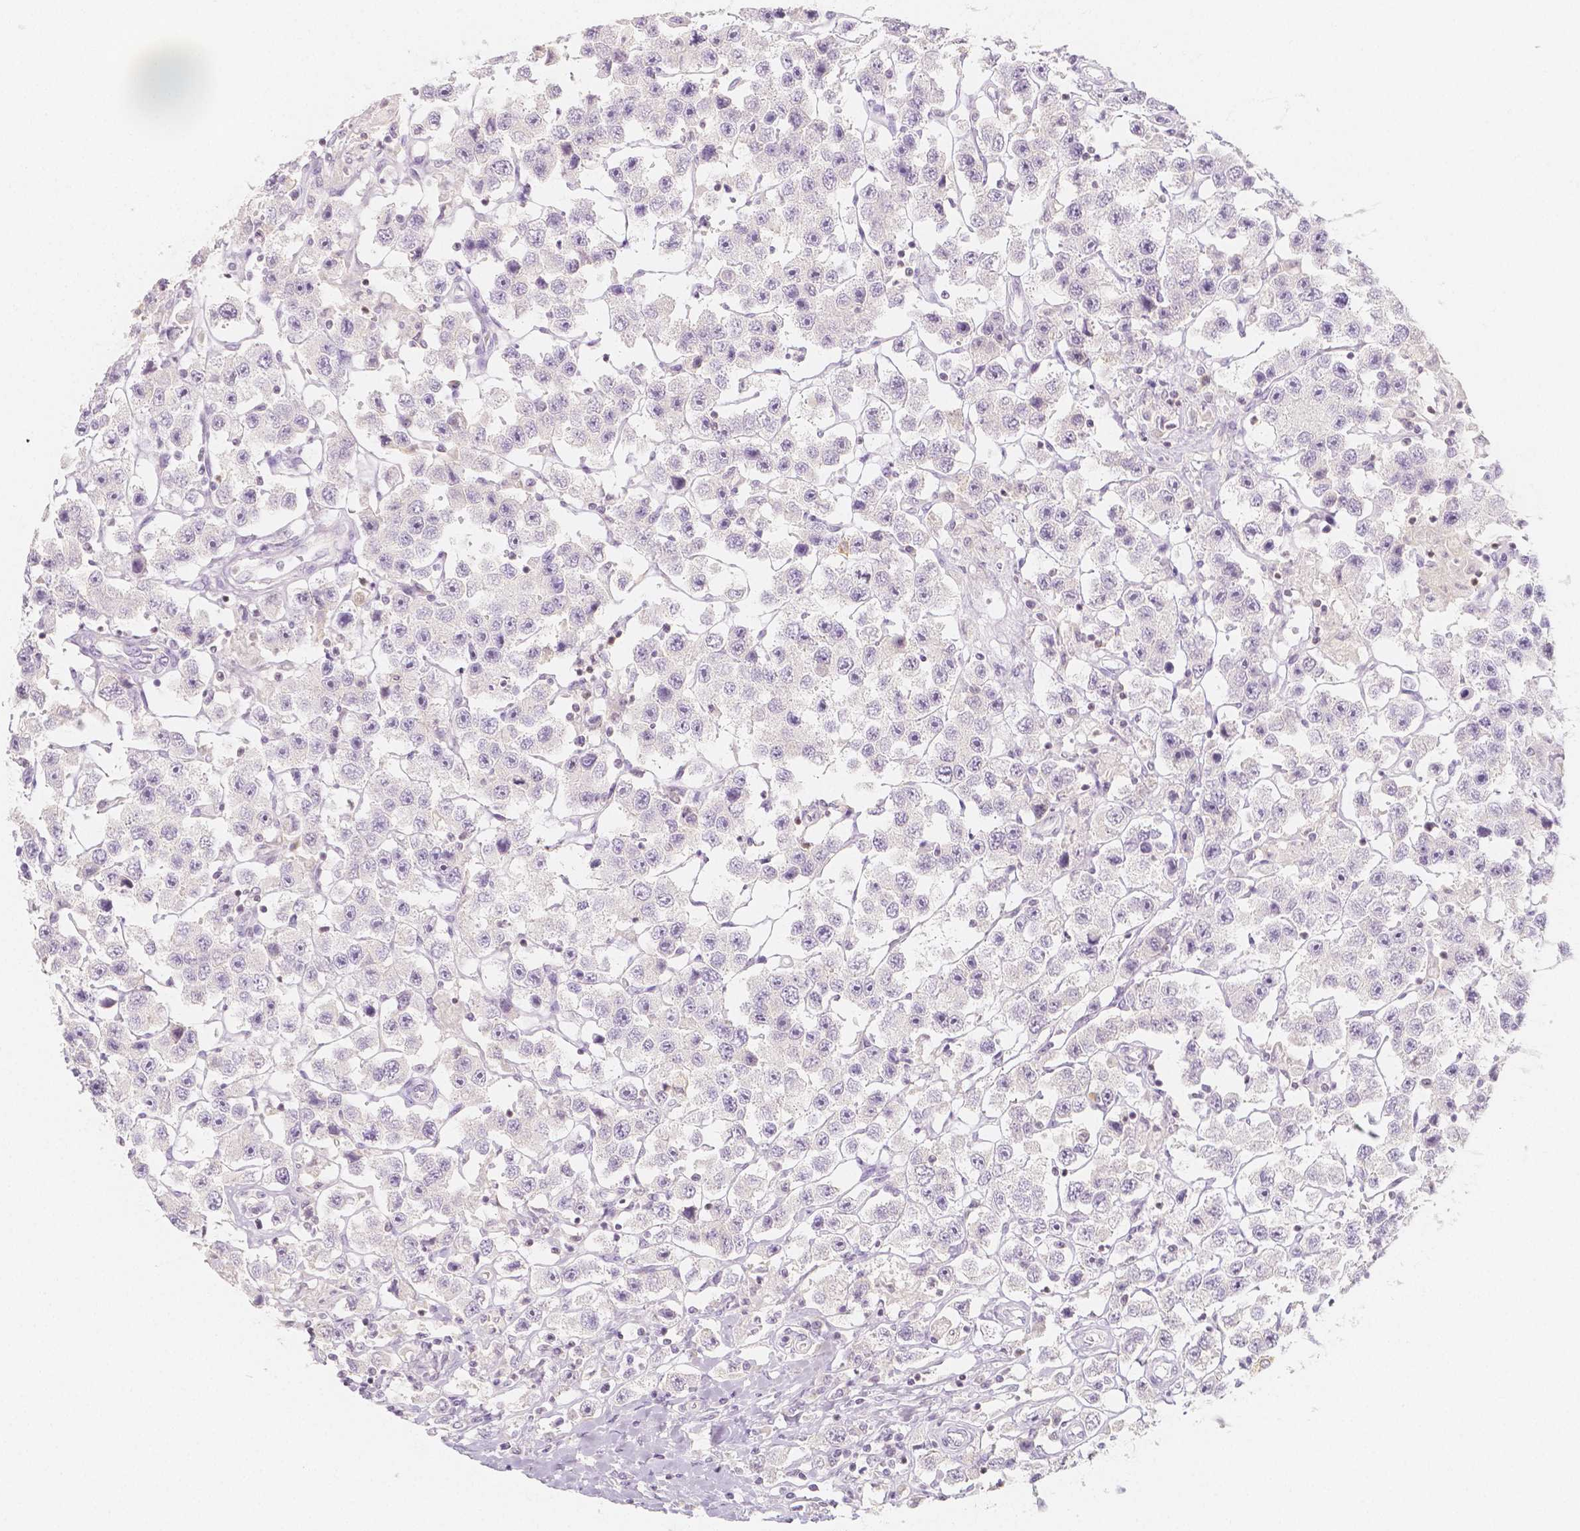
{"staining": {"intensity": "negative", "quantity": "none", "location": "none"}, "tissue": "testis cancer", "cell_type": "Tumor cells", "image_type": "cancer", "snomed": [{"axis": "morphology", "description": "Seminoma, NOS"}, {"axis": "topography", "description": "Testis"}], "caption": "An immunohistochemistry (IHC) micrograph of seminoma (testis) is shown. There is no staining in tumor cells of seminoma (testis).", "gene": "BATF", "patient": {"sex": "male", "age": 45}}